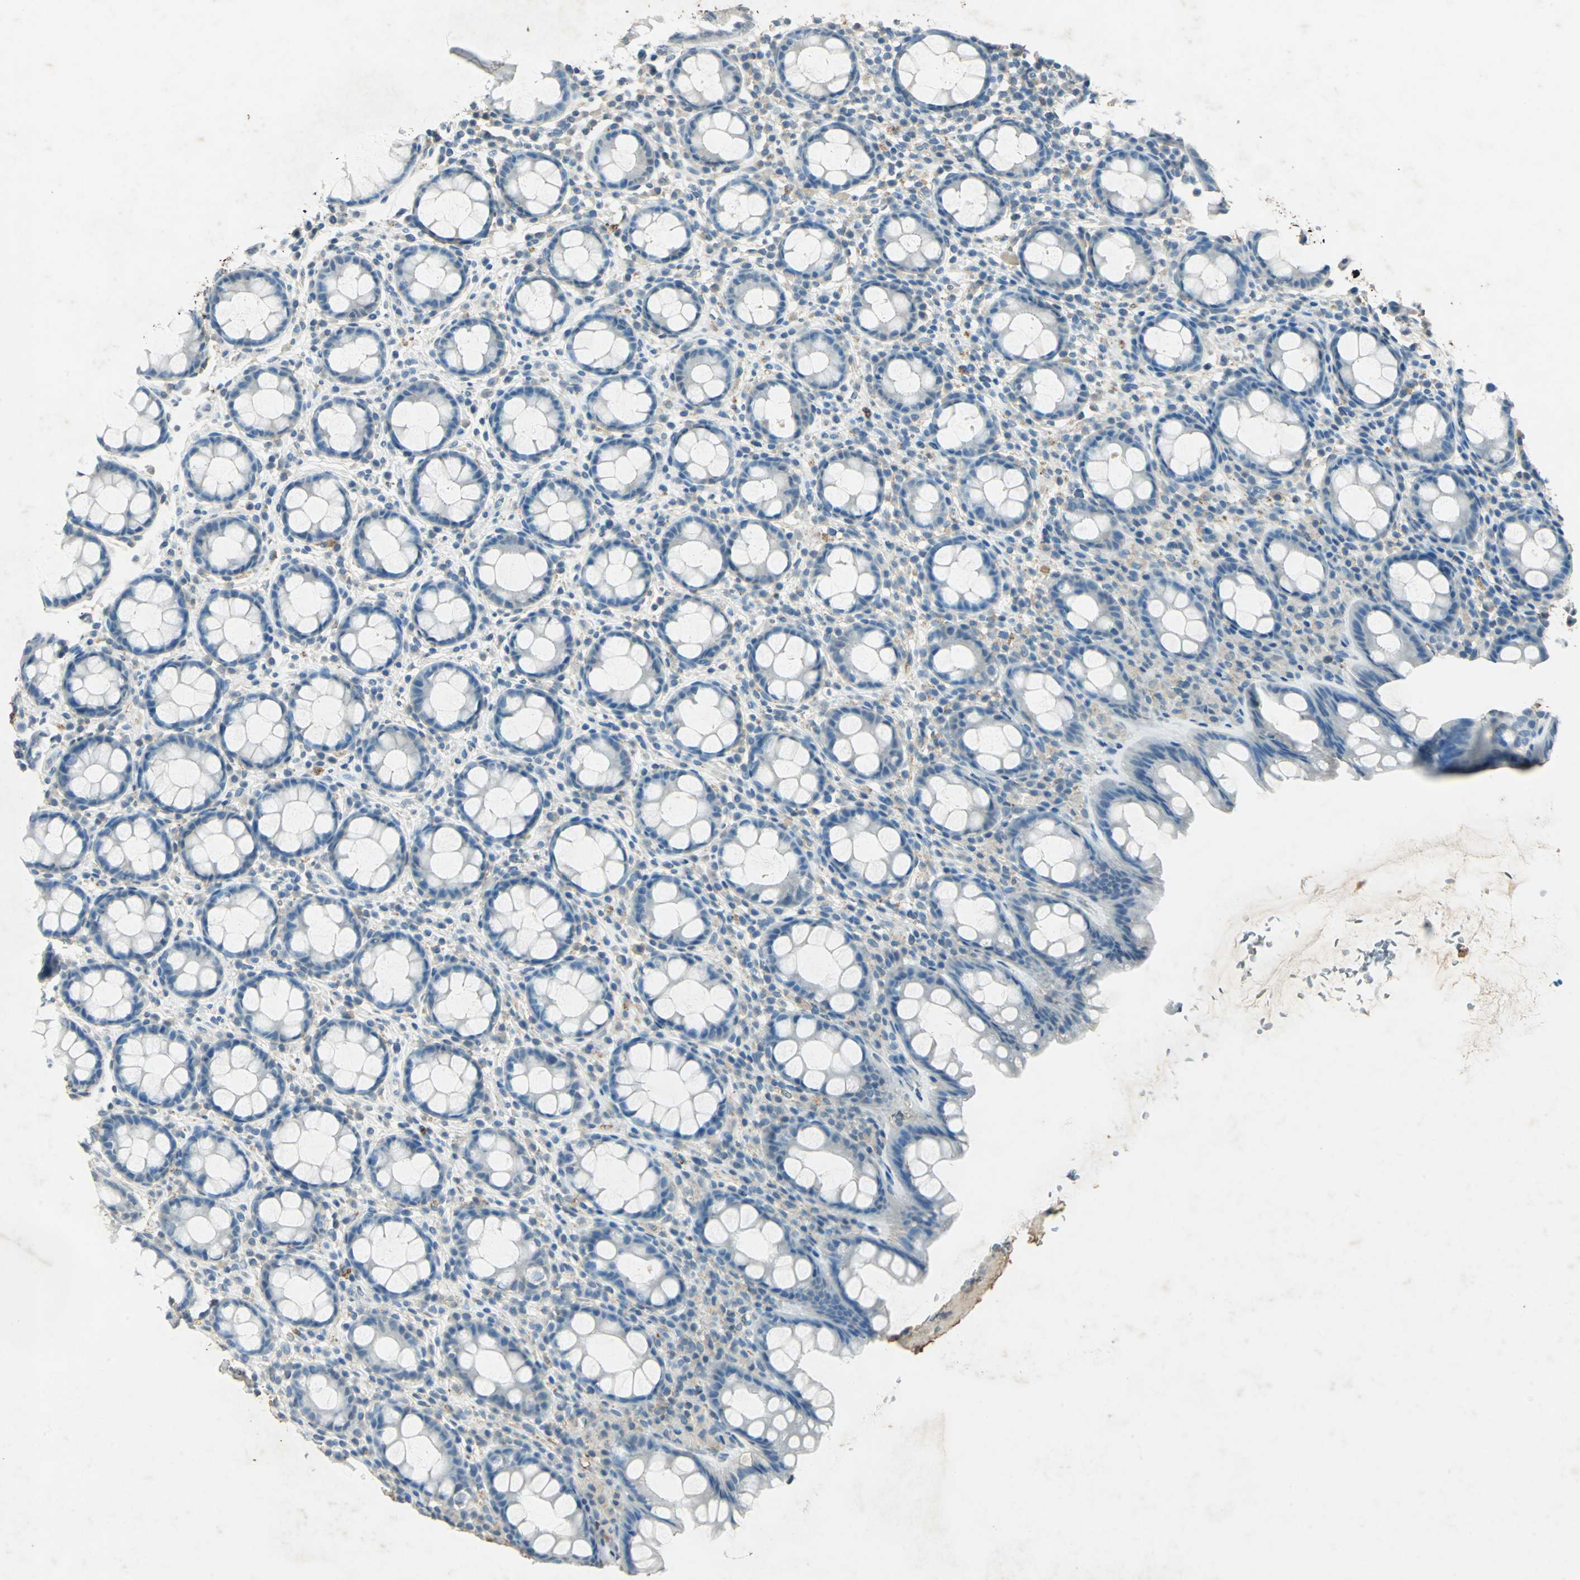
{"staining": {"intensity": "negative", "quantity": "none", "location": "none"}, "tissue": "rectum", "cell_type": "Glandular cells", "image_type": "normal", "snomed": [{"axis": "morphology", "description": "Normal tissue, NOS"}, {"axis": "topography", "description": "Rectum"}], "caption": "Rectum stained for a protein using immunohistochemistry (IHC) demonstrates no positivity glandular cells.", "gene": "CAMK2B", "patient": {"sex": "male", "age": 92}}